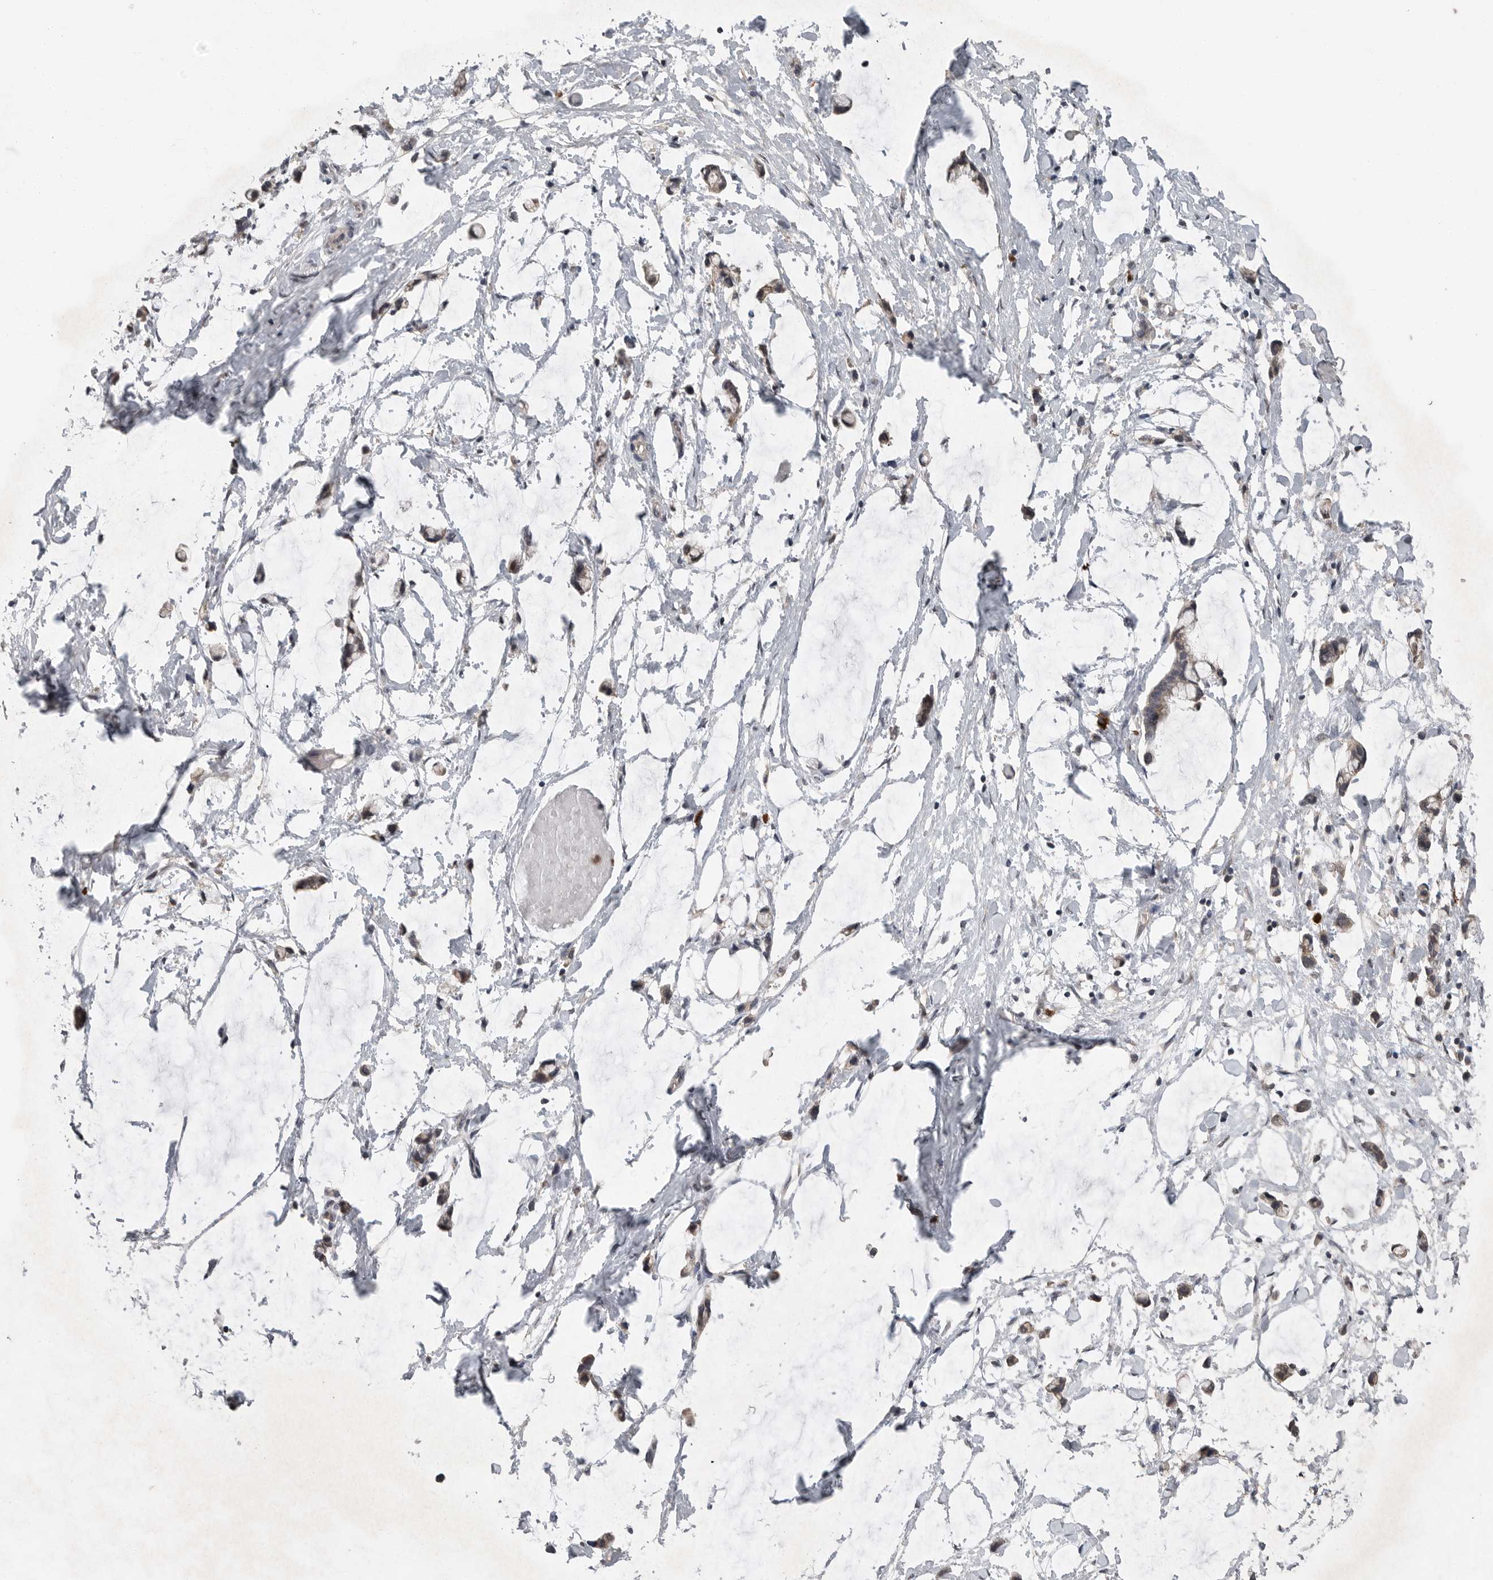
{"staining": {"intensity": "negative", "quantity": "none", "location": "none"}, "tissue": "adipose tissue", "cell_type": "Adipocytes", "image_type": "normal", "snomed": [{"axis": "morphology", "description": "Normal tissue, NOS"}, {"axis": "morphology", "description": "Adenocarcinoma, NOS"}, {"axis": "topography", "description": "Smooth muscle"}, {"axis": "topography", "description": "Colon"}], "caption": "High power microscopy histopathology image of an IHC micrograph of unremarkable adipose tissue, revealing no significant staining in adipocytes. (Stains: DAB IHC with hematoxylin counter stain, Microscopy: brightfield microscopy at high magnification).", "gene": "SCP2", "patient": {"sex": "male", "age": 14}}